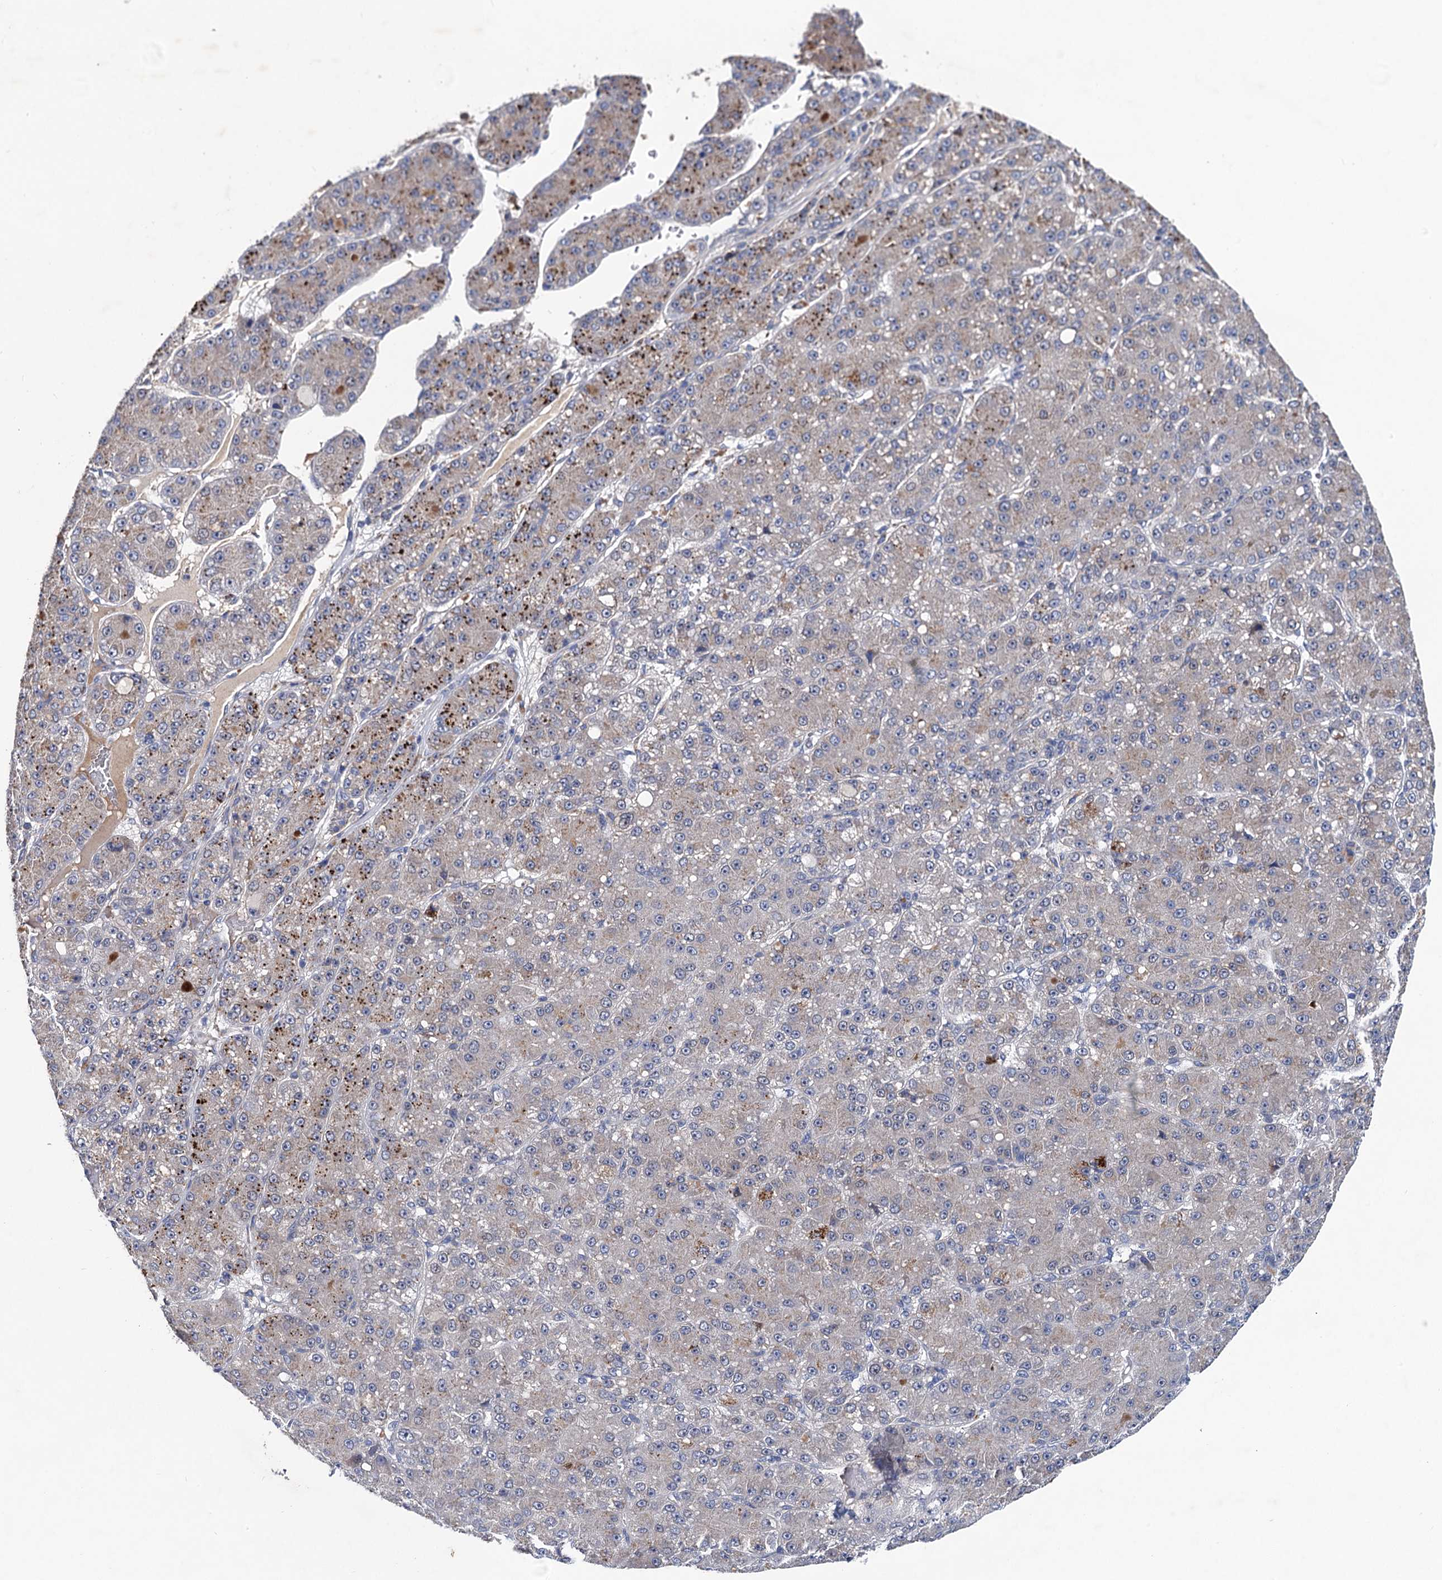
{"staining": {"intensity": "moderate", "quantity": "<25%", "location": "cytoplasmic/membranous"}, "tissue": "liver cancer", "cell_type": "Tumor cells", "image_type": "cancer", "snomed": [{"axis": "morphology", "description": "Carcinoma, Hepatocellular, NOS"}, {"axis": "topography", "description": "Liver"}], "caption": "IHC of liver cancer reveals low levels of moderate cytoplasmic/membranous expression in about <25% of tumor cells.", "gene": "TMEM39B", "patient": {"sex": "male", "age": 67}}